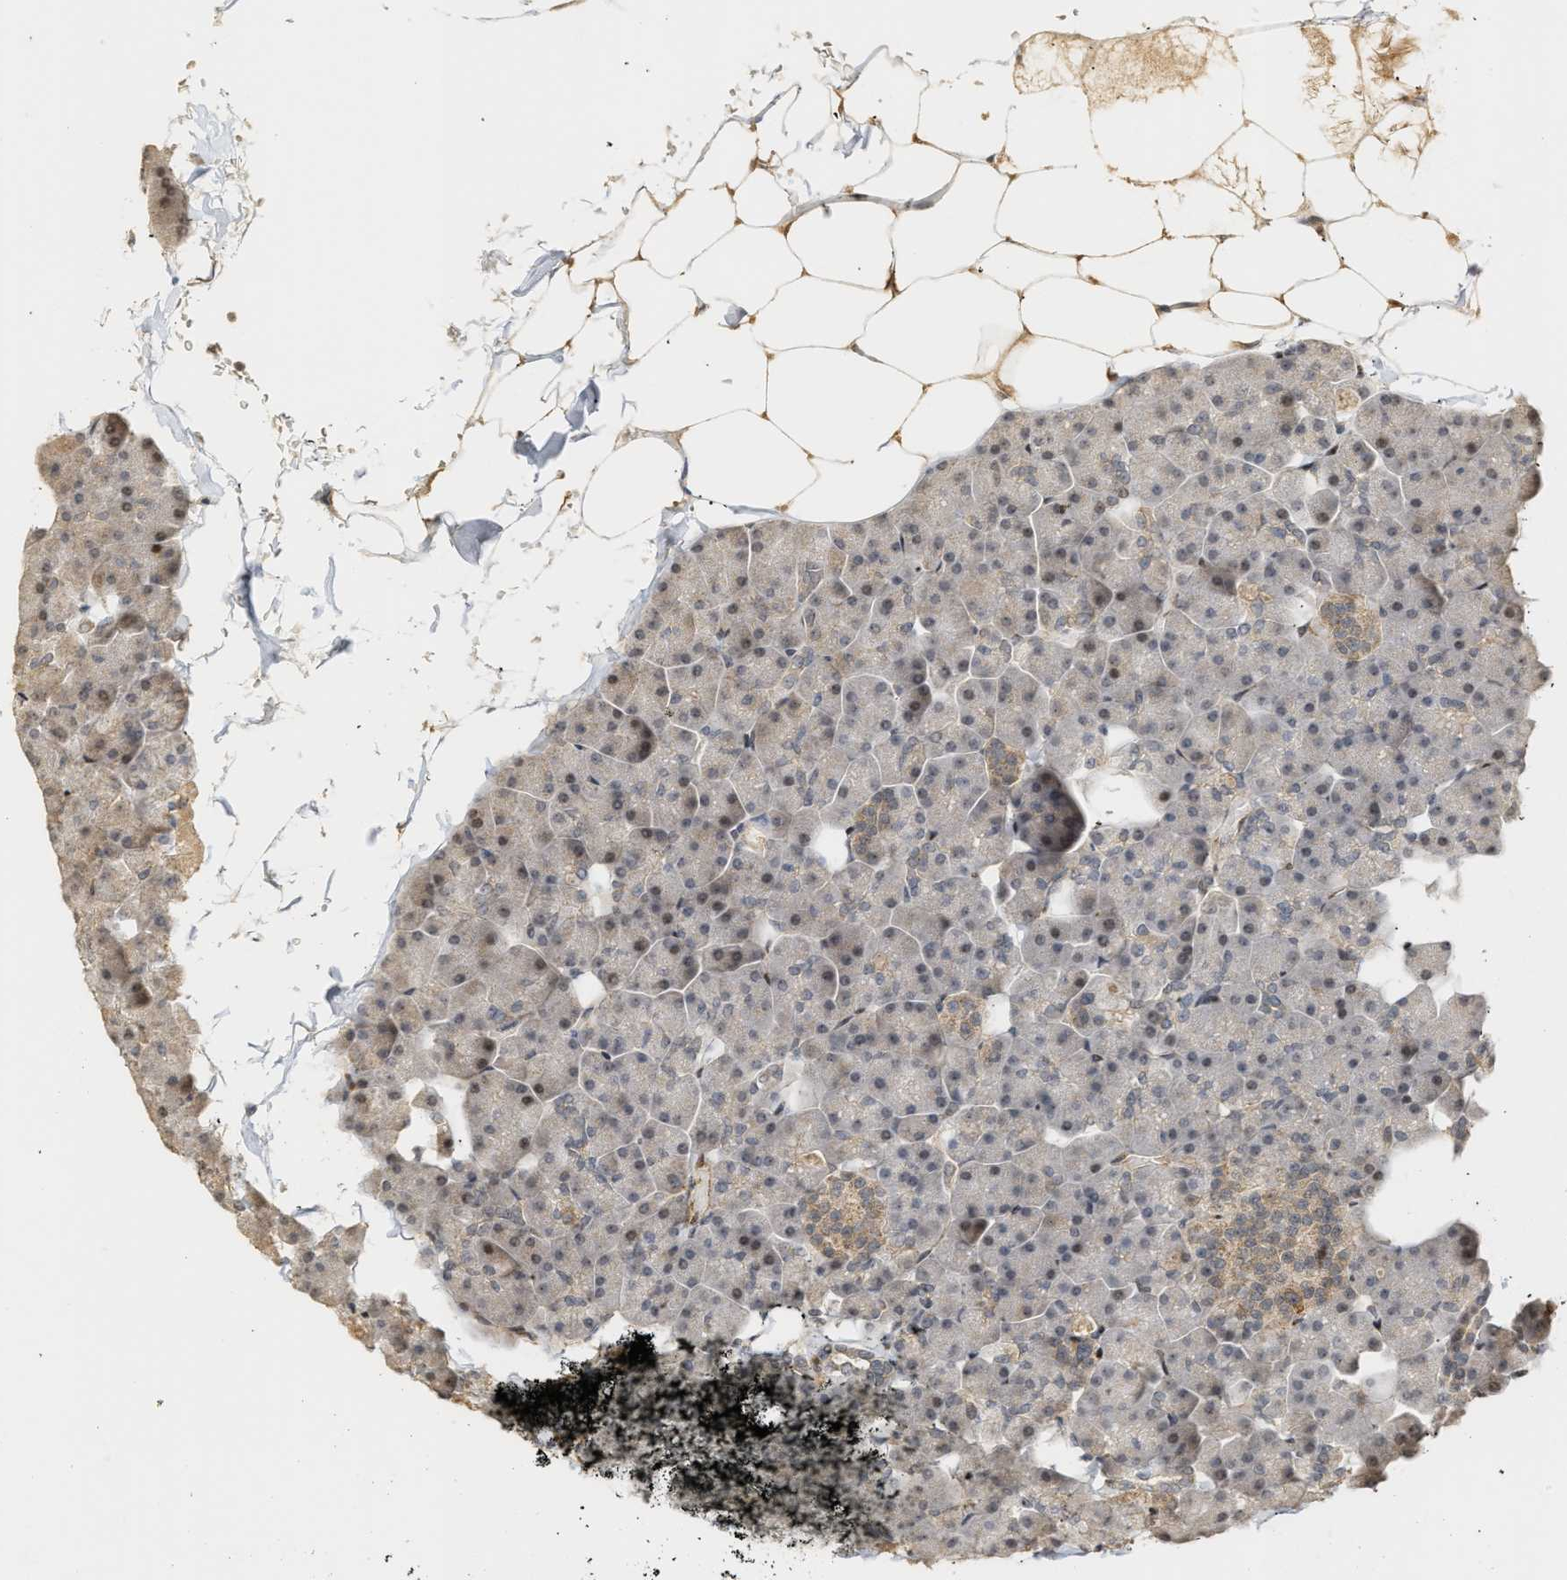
{"staining": {"intensity": "moderate", "quantity": "25%-75%", "location": "cytoplasmic/membranous,nuclear"}, "tissue": "pancreas", "cell_type": "Exocrine glandular cells", "image_type": "normal", "snomed": [{"axis": "morphology", "description": "Normal tissue, NOS"}, {"axis": "topography", "description": "Pancreas"}], "caption": "Protein positivity by immunohistochemistry exhibits moderate cytoplasmic/membranous,nuclear positivity in about 25%-75% of exocrine glandular cells in unremarkable pancreas.", "gene": "ZFAND5", "patient": {"sex": "male", "age": 35}}